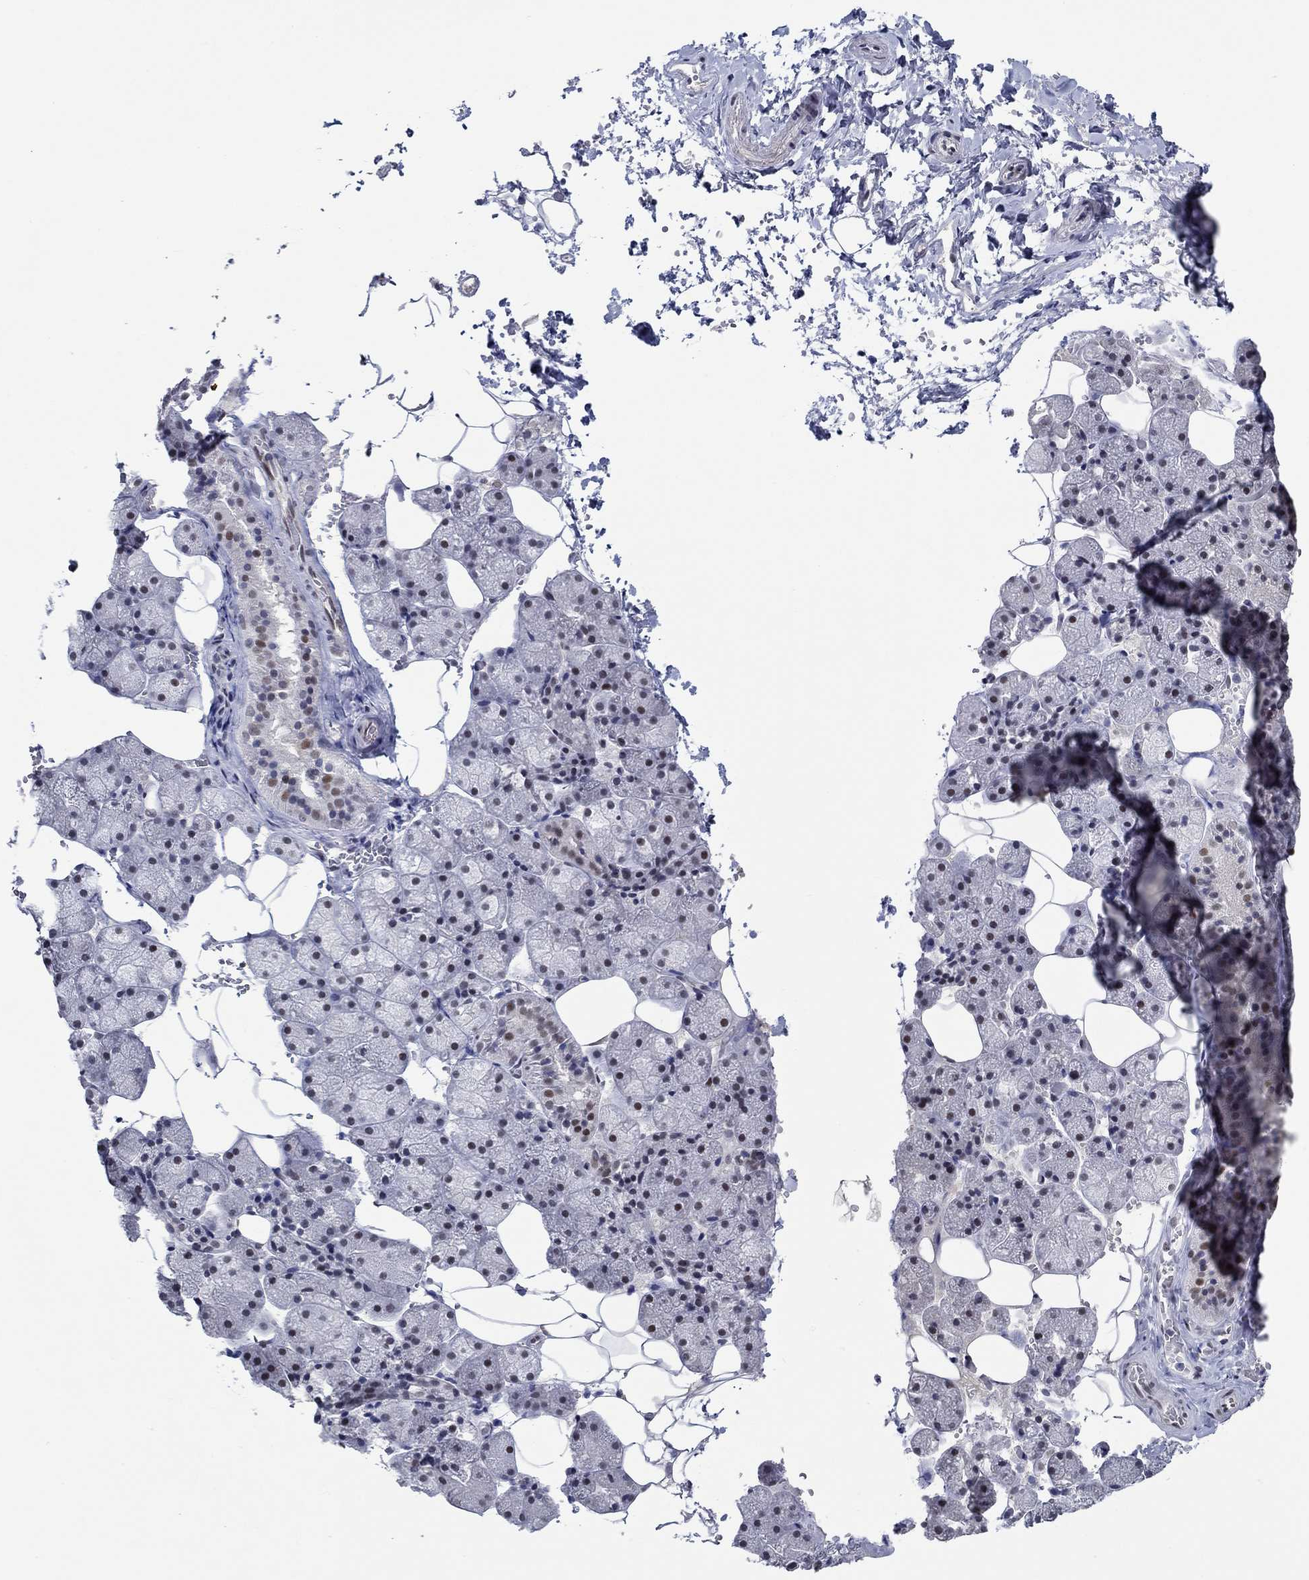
{"staining": {"intensity": "moderate", "quantity": "<25%", "location": "nuclear"}, "tissue": "salivary gland", "cell_type": "Glandular cells", "image_type": "normal", "snomed": [{"axis": "morphology", "description": "Normal tissue, NOS"}, {"axis": "topography", "description": "Salivary gland"}], "caption": "Glandular cells reveal low levels of moderate nuclear positivity in about <25% of cells in normal human salivary gland.", "gene": "GATA2", "patient": {"sex": "male", "age": 38}}